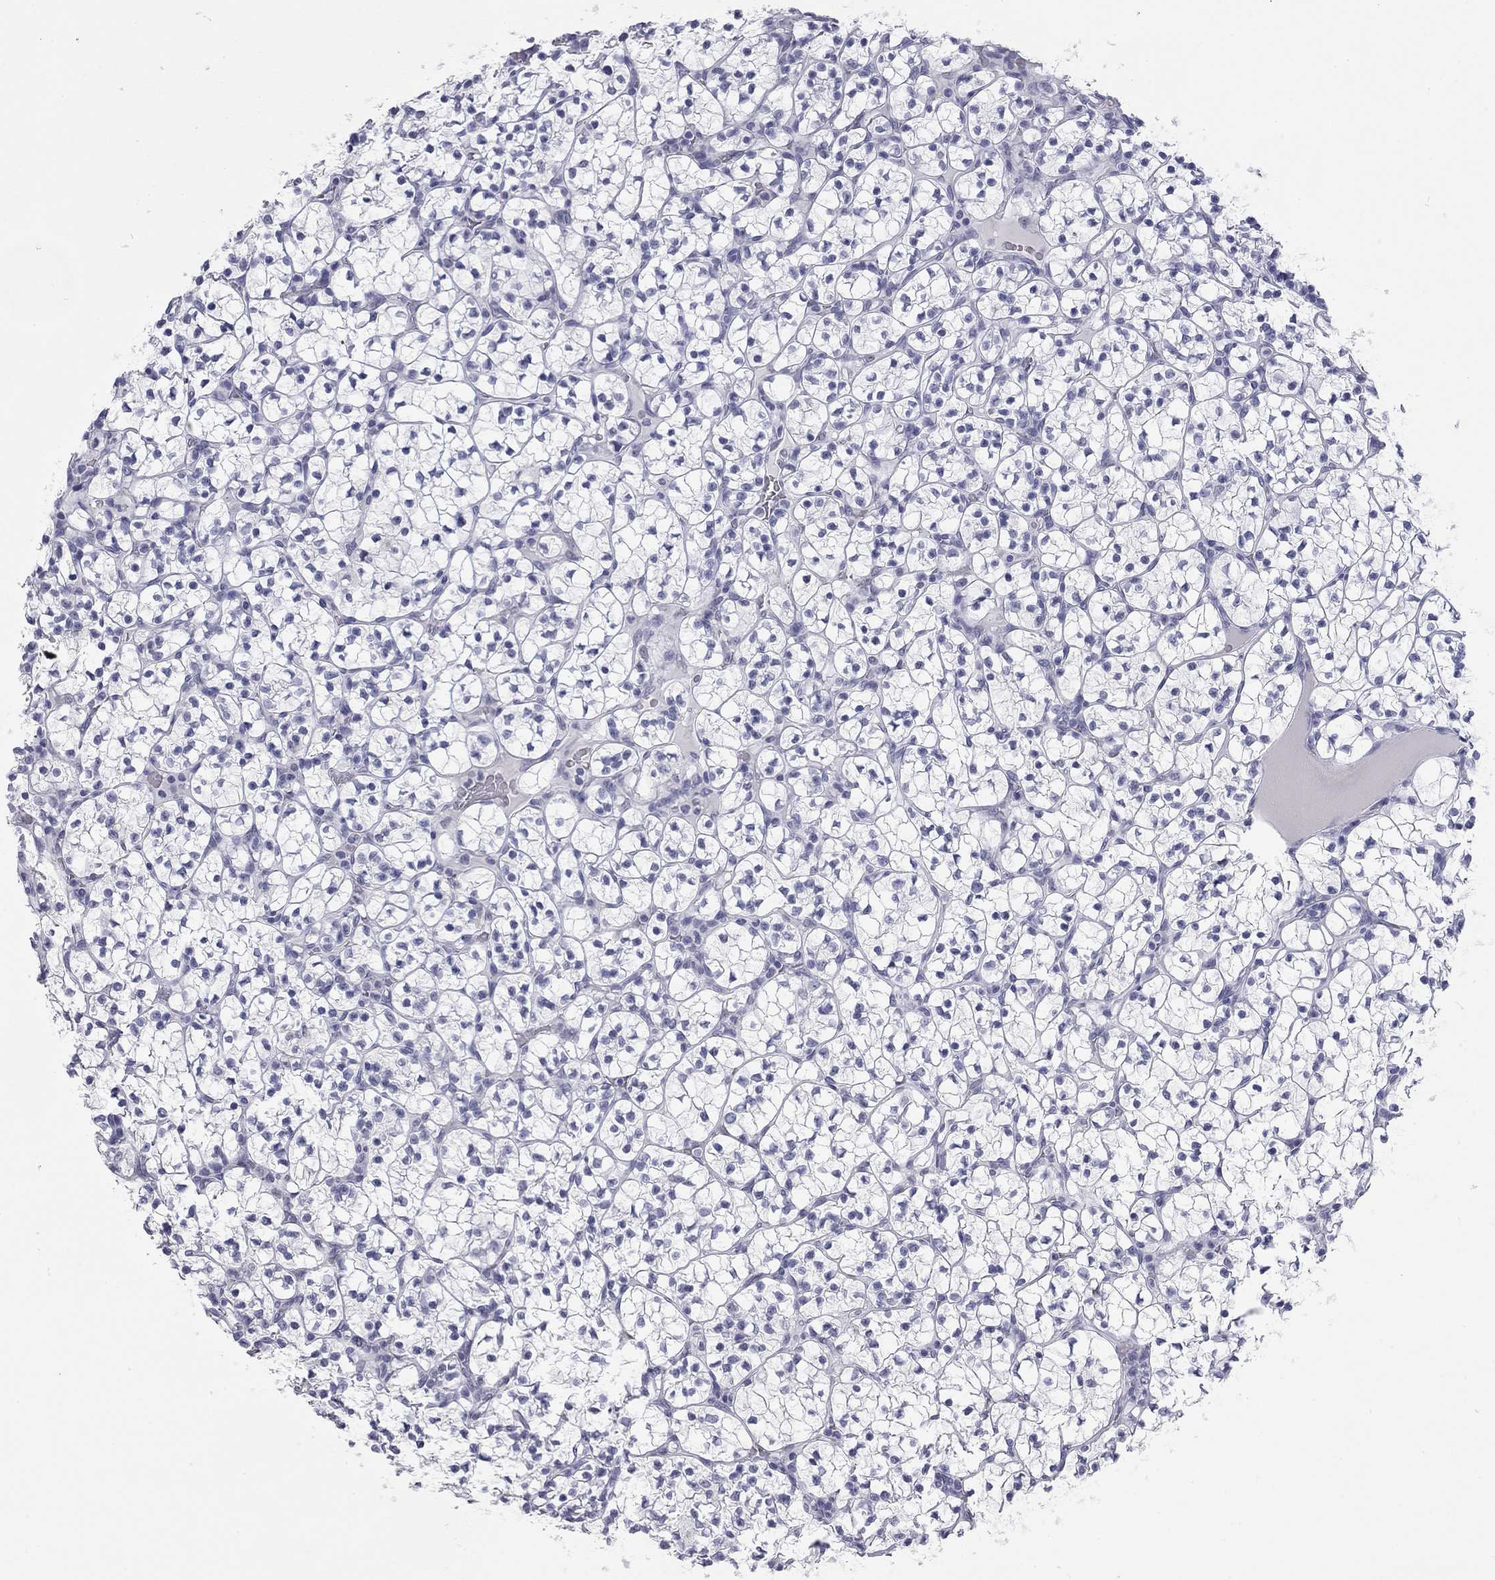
{"staining": {"intensity": "negative", "quantity": "none", "location": "none"}, "tissue": "renal cancer", "cell_type": "Tumor cells", "image_type": "cancer", "snomed": [{"axis": "morphology", "description": "Adenocarcinoma, NOS"}, {"axis": "topography", "description": "Kidney"}], "caption": "The photomicrograph reveals no significant positivity in tumor cells of renal cancer.", "gene": "AK8", "patient": {"sex": "female", "age": 89}}